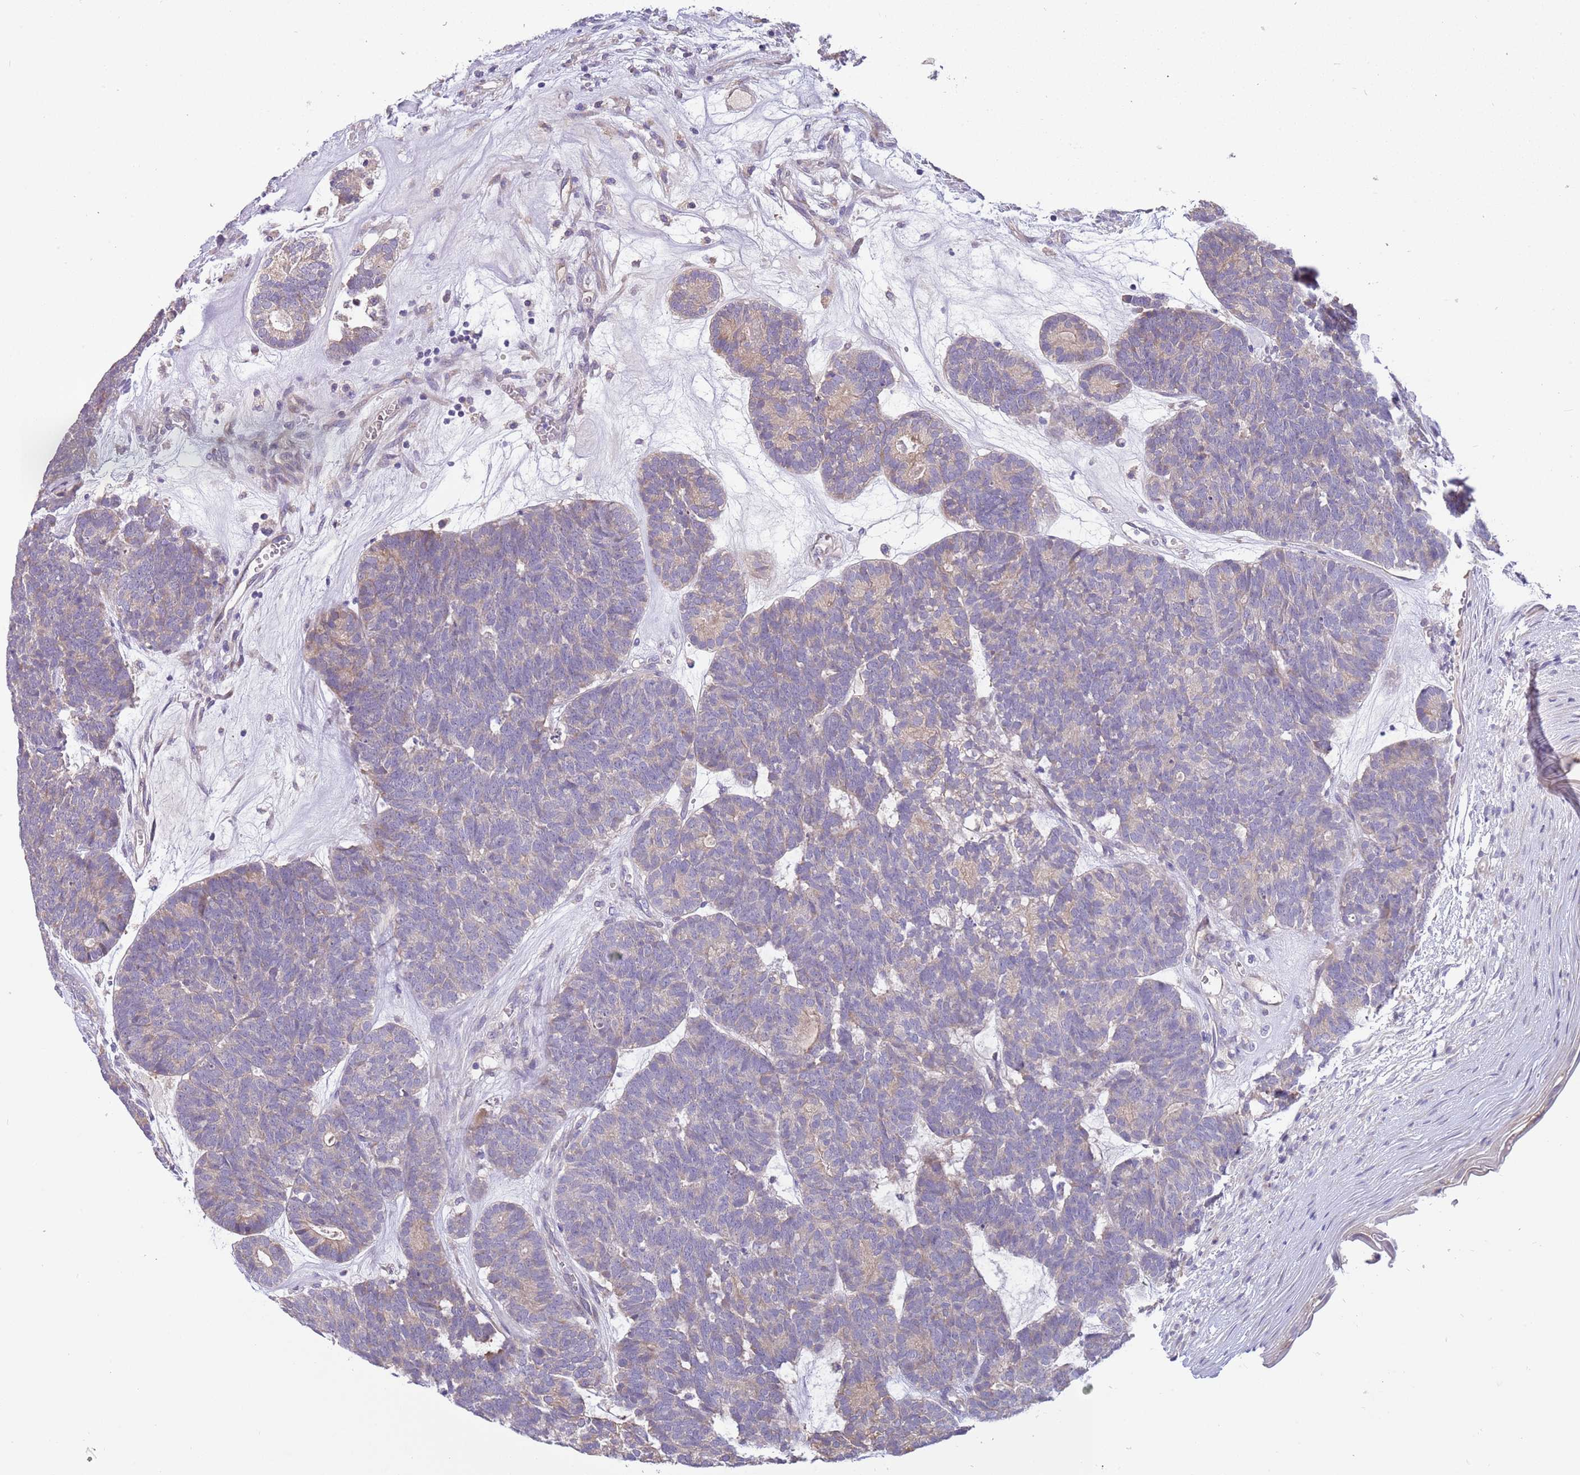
{"staining": {"intensity": "weak", "quantity": "<25%", "location": "cytoplasmic/membranous"}, "tissue": "head and neck cancer", "cell_type": "Tumor cells", "image_type": "cancer", "snomed": [{"axis": "morphology", "description": "Adenocarcinoma, NOS"}, {"axis": "topography", "description": "Head-Neck"}], "caption": "DAB immunohistochemical staining of human head and neck cancer exhibits no significant expression in tumor cells.", "gene": "CABYR", "patient": {"sex": "female", "age": 81}}